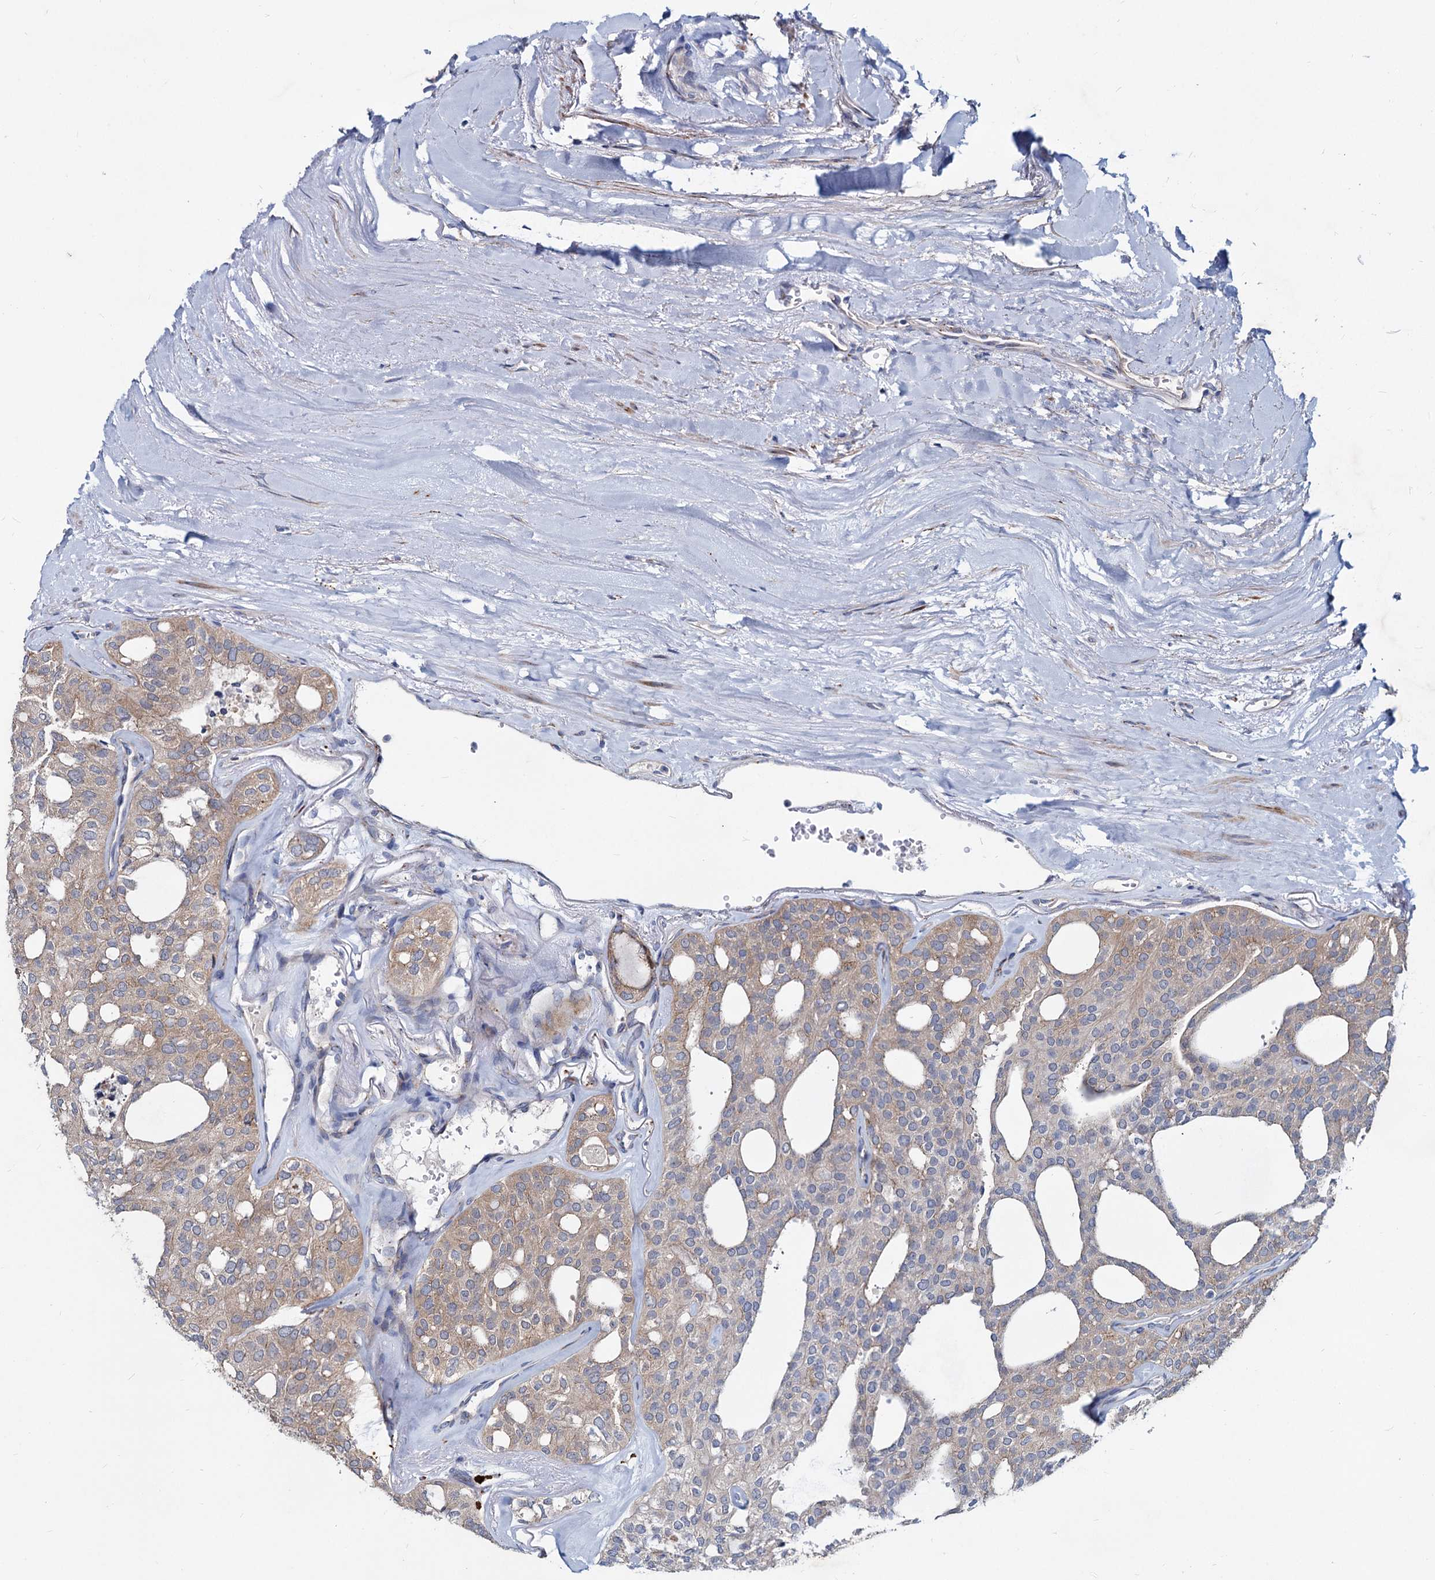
{"staining": {"intensity": "weak", "quantity": "<25%", "location": "cytoplasmic/membranous"}, "tissue": "thyroid cancer", "cell_type": "Tumor cells", "image_type": "cancer", "snomed": [{"axis": "morphology", "description": "Follicular adenoma carcinoma, NOS"}, {"axis": "topography", "description": "Thyroid gland"}], "caption": "Human thyroid cancer (follicular adenoma carcinoma) stained for a protein using IHC demonstrates no expression in tumor cells.", "gene": "AGBL4", "patient": {"sex": "male", "age": 75}}